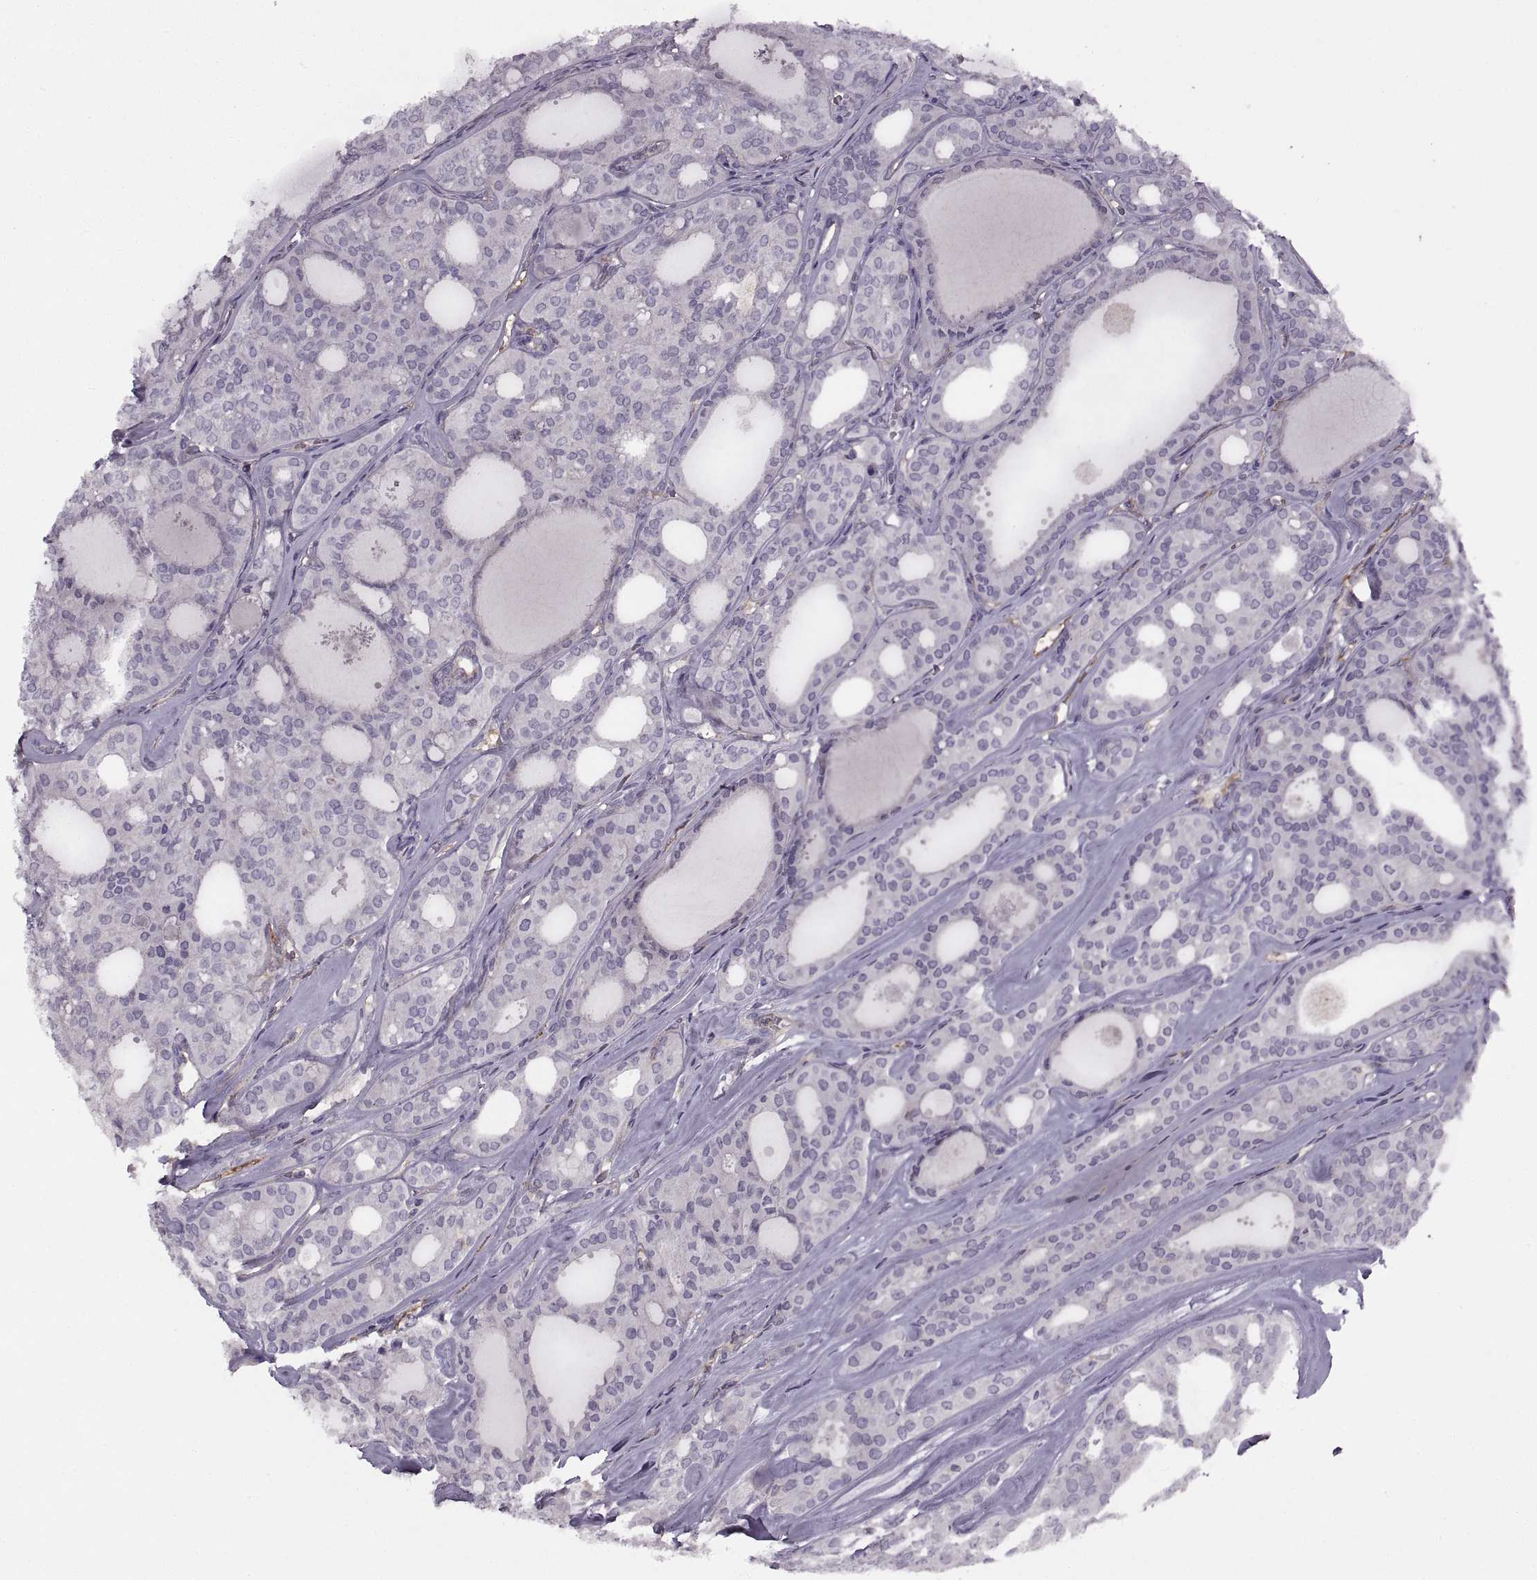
{"staining": {"intensity": "negative", "quantity": "none", "location": "none"}, "tissue": "thyroid cancer", "cell_type": "Tumor cells", "image_type": "cancer", "snomed": [{"axis": "morphology", "description": "Follicular adenoma carcinoma, NOS"}, {"axis": "topography", "description": "Thyroid gland"}], "caption": "Immunohistochemistry (IHC) of human thyroid cancer (follicular adenoma carcinoma) shows no expression in tumor cells.", "gene": "RALB", "patient": {"sex": "male", "age": 75}}